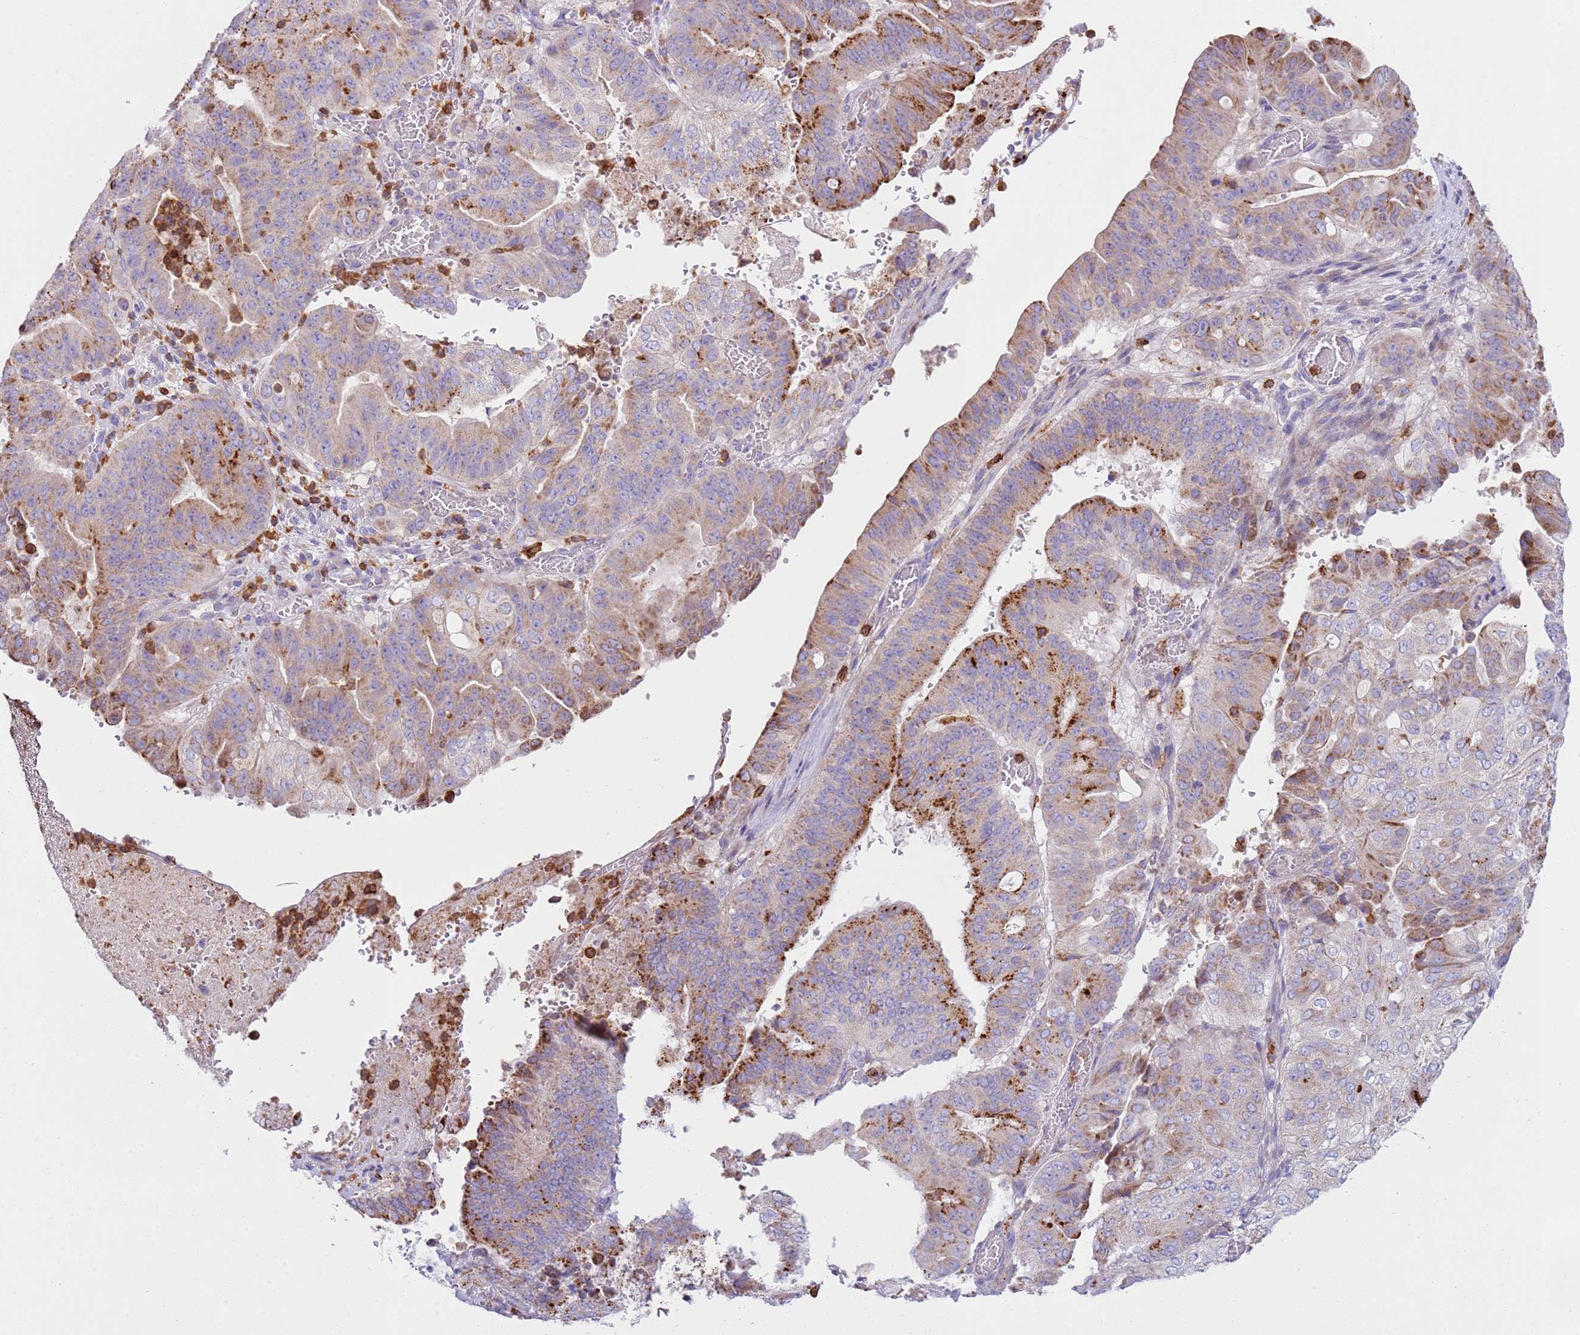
{"staining": {"intensity": "strong", "quantity": "25%-75%", "location": "cytoplasmic/membranous"}, "tissue": "pancreatic cancer", "cell_type": "Tumor cells", "image_type": "cancer", "snomed": [{"axis": "morphology", "description": "Adenocarcinoma, NOS"}, {"axis": "topography", "description": "Pancreas"}], "caption": "Immunohistochemistry image of neoplastic tissue: human pancreatic cancer (adenocarcinoma) stained using immunohistochemistry demonstrates high levels of strong protein expression localized specifically in the cytoplasmic/membranous of tumor cells, appearing as a cytoplasmic/membranous brown color.", "gene": "TTPAL", "patient": {"sex": "female", "age": 77}}